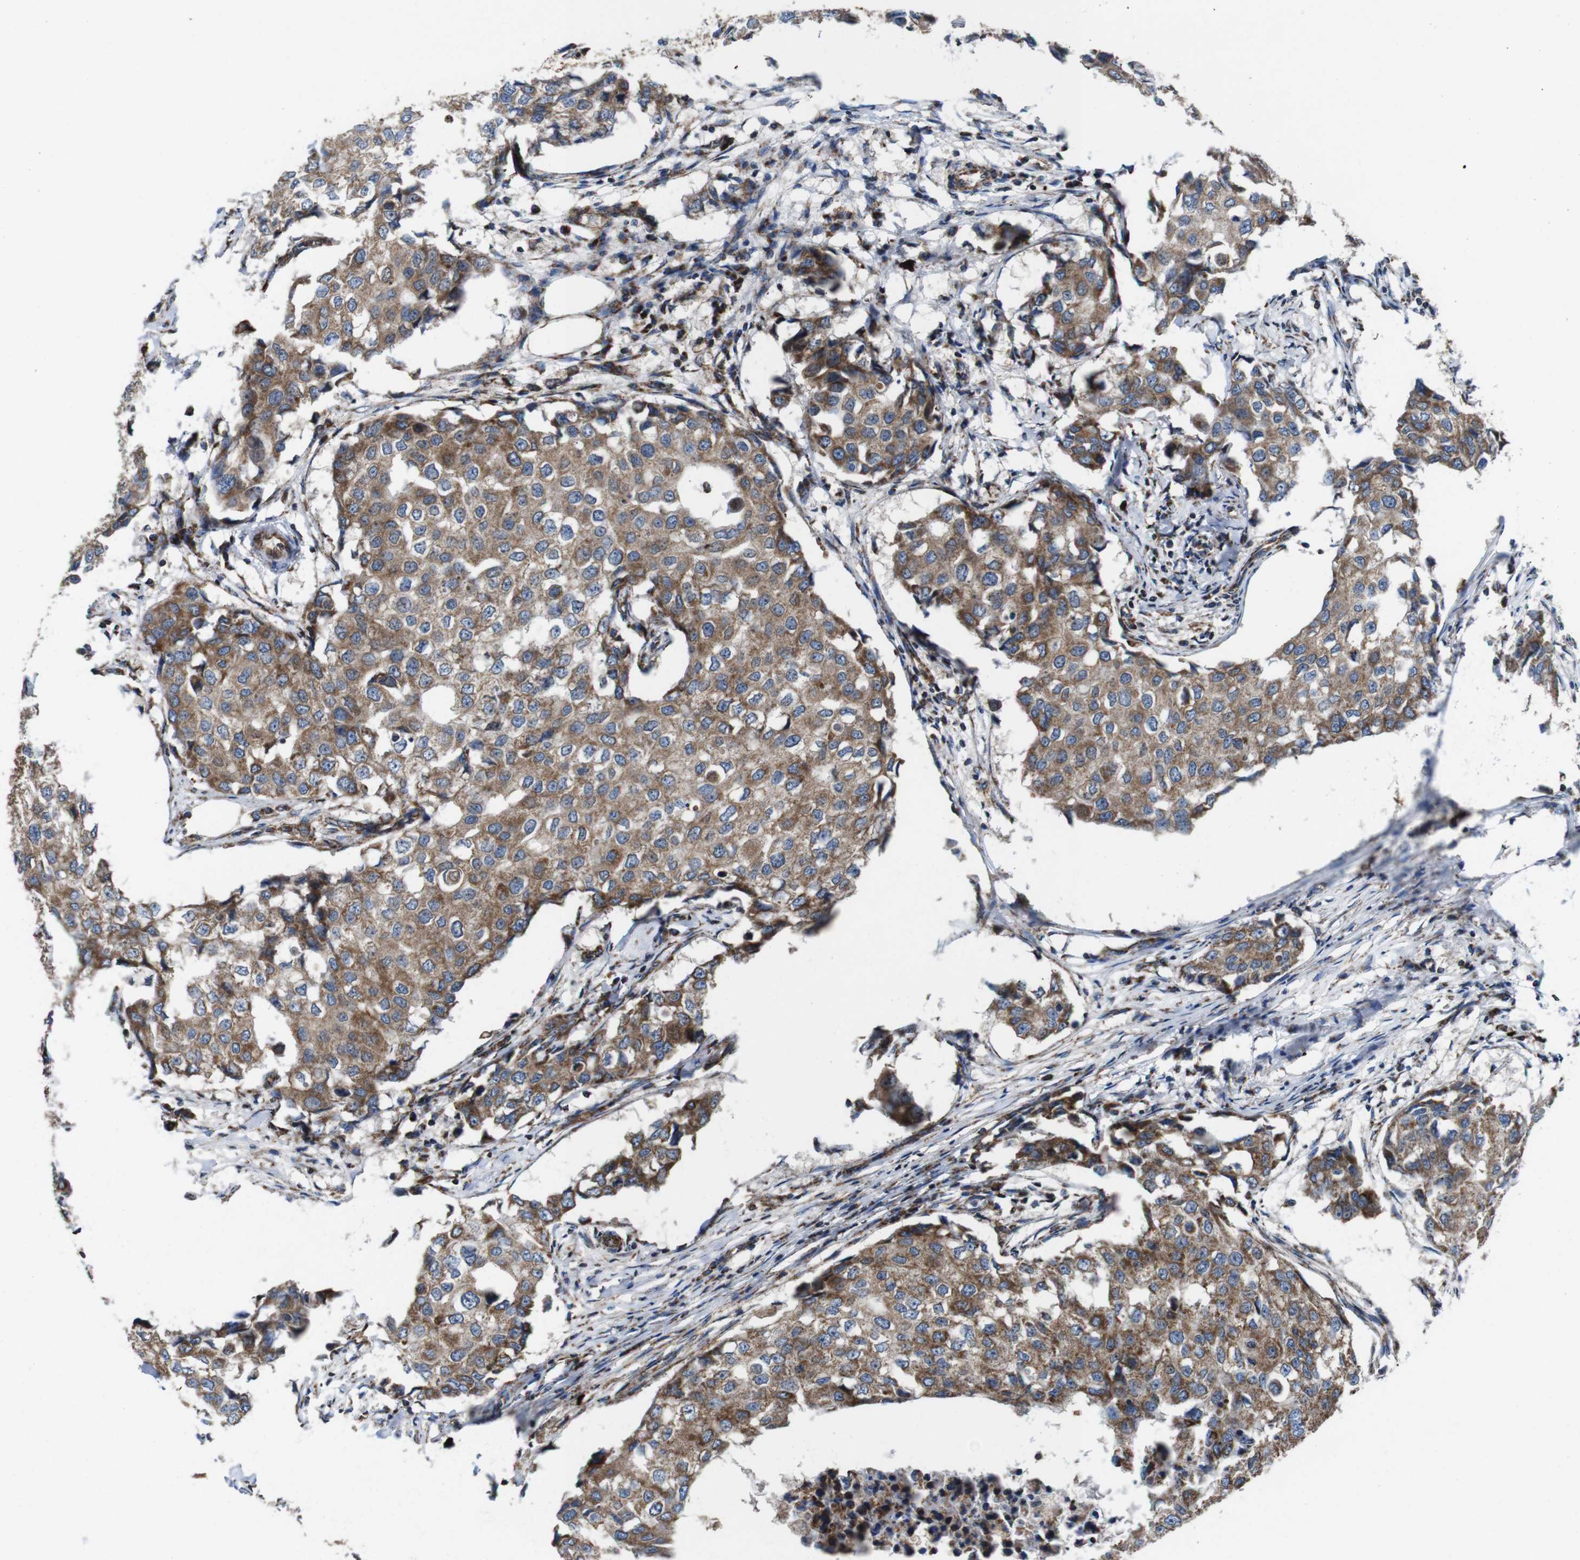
{"staining": {"intensity": "moderate", "quantity": ">75%", "location": "cytoplasmic/membranous"}, "tissue": "breast cancer", "cell_type": "Tumor cells", "image_type": "cancer", "snomed": [{"axis": "morphology", "description": "Duct carcinoma"}, {"axis": "topography", "description": "Breast"}], "caption": "The photomicrograph reveals a brown stain indicating the presence of a protein in the cytoplasmic/membranous of tumor cells in breast cancer.", "gene": "HK1", "patient": {"sex": "female", "age": 27}}